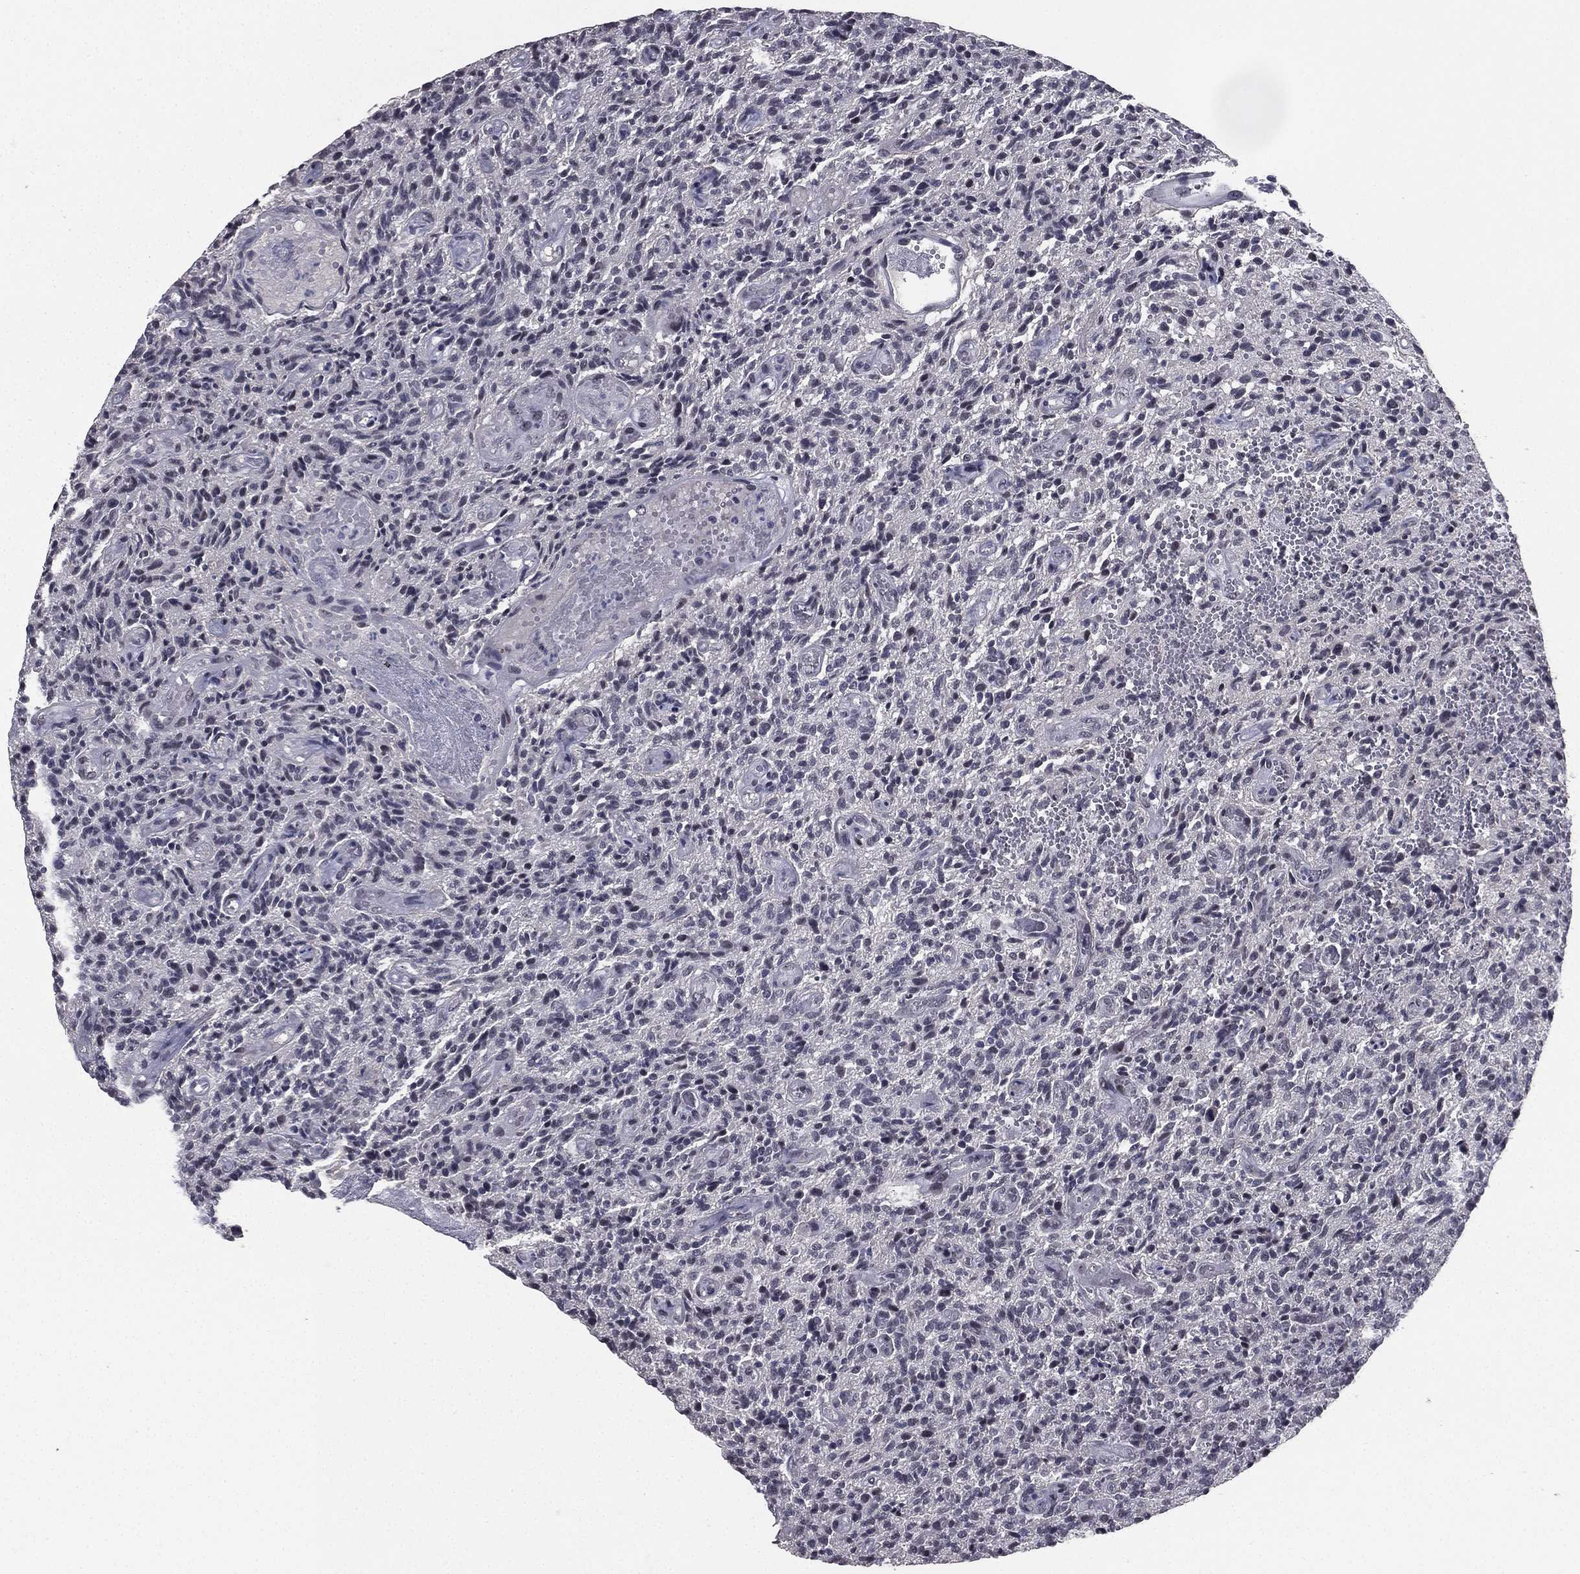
{"staining": {"intensity": "negative", "quantity": "none", "location": "none"}, "tissue": "glioma", "cell_type": "Tumor cells", "image_type": "cancer", "snomed": [{"axis": "morphology", "description": "Glioma, malignant, High grade"}, {"axis": "topography", "description": "Brain"}], "caption": "Glioma was stained to show a protein in brown. There is no significant staining in tumor cells.", "gene": "RARB", "patient": {"sex": "male", "age": 64}}